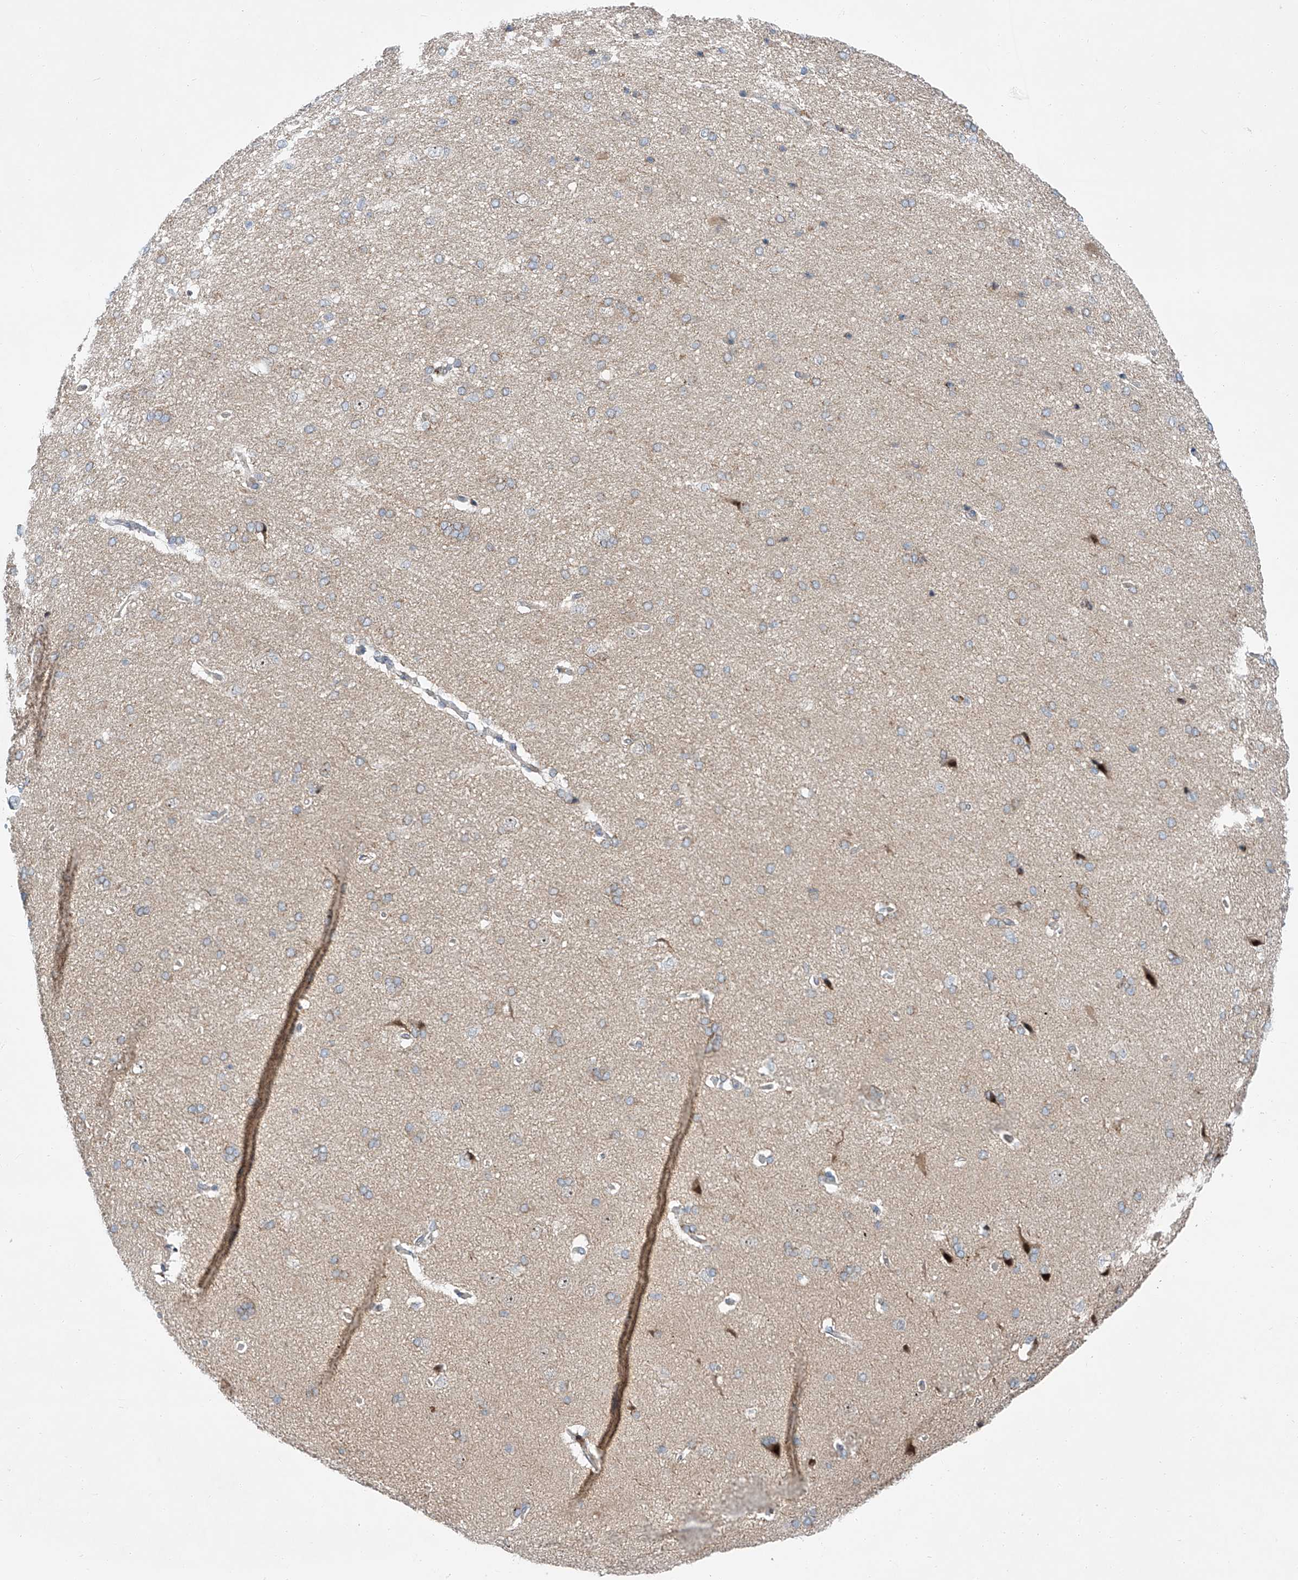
{"staining": {"intensity": "negative", "quantity": "none", "location": "none"}, "tissue": "cerebral cortex", "cell_type": "Endothelial cells", "image_type": "normal", "snomed": [{"axis": "morphology", "description": "Normal tissue, NOS"}, {"axis": "topography", "description": "Cerebral cortex"}], "caption": "Endothelial cells are negative for brown protein staining in benign cerebral cortex.", "gene": "CLDND1", "patient": {"sex": "male", "age": 62}}